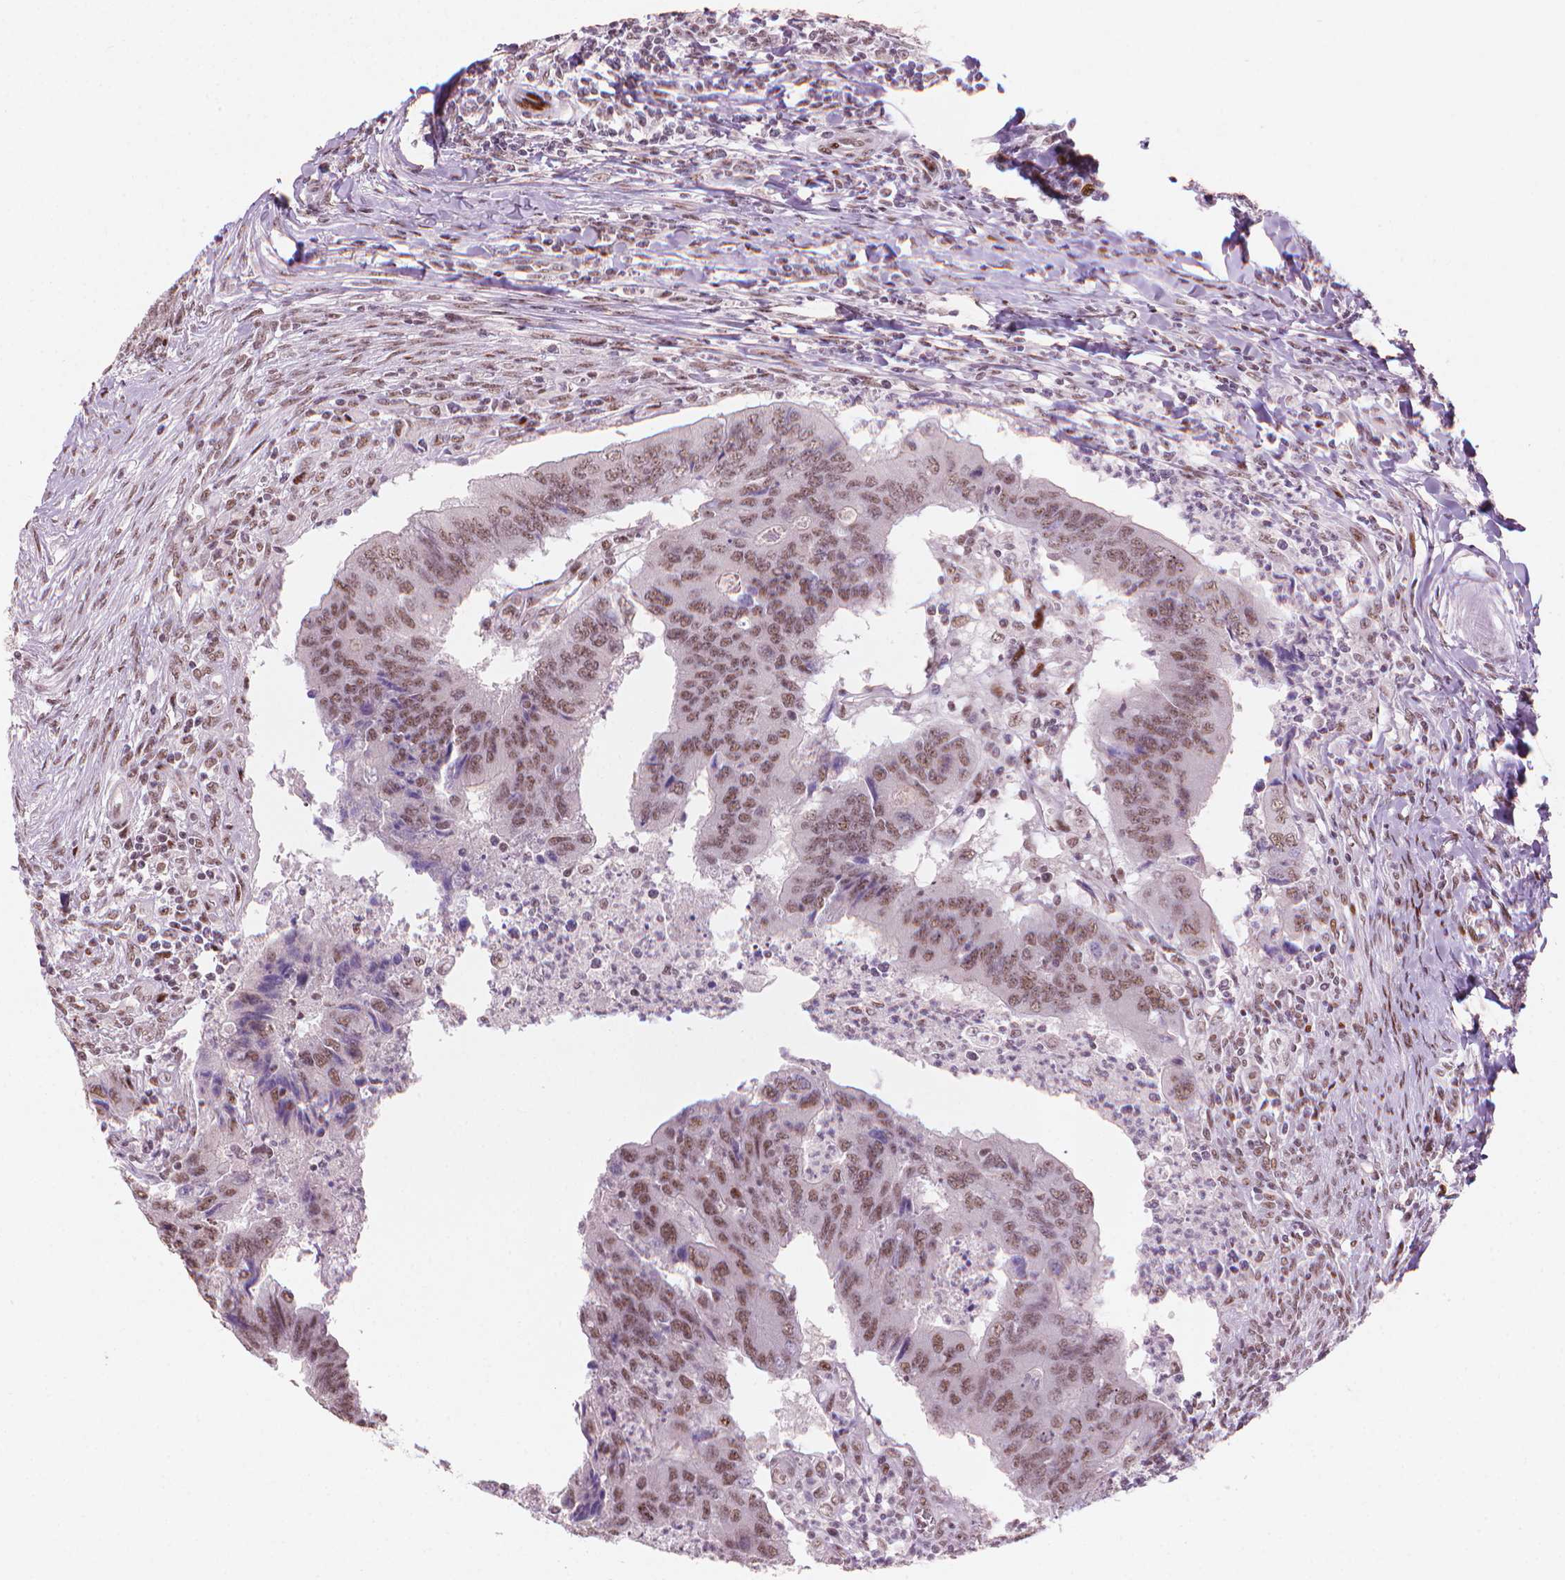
{"staining": {"intensity": "moderate", "quantity": ">75%", "location": "nuclear"}, "tissue": "colorectal cancer", "cell_type": "Tumor cells", "image_type": "cancer", "snomed": [{"axis": "morphology", "description": "Adenocarcinoma, NOS"}, {"axis": "topography", "description": "Colon"}], "caption": "Protein analysis of colorectal cancer tissue demonstrates moderate nuclear staining in about >75% of tumor cells.", "gene": "HES7", "patient": {"sex": "female", "age": 67}}